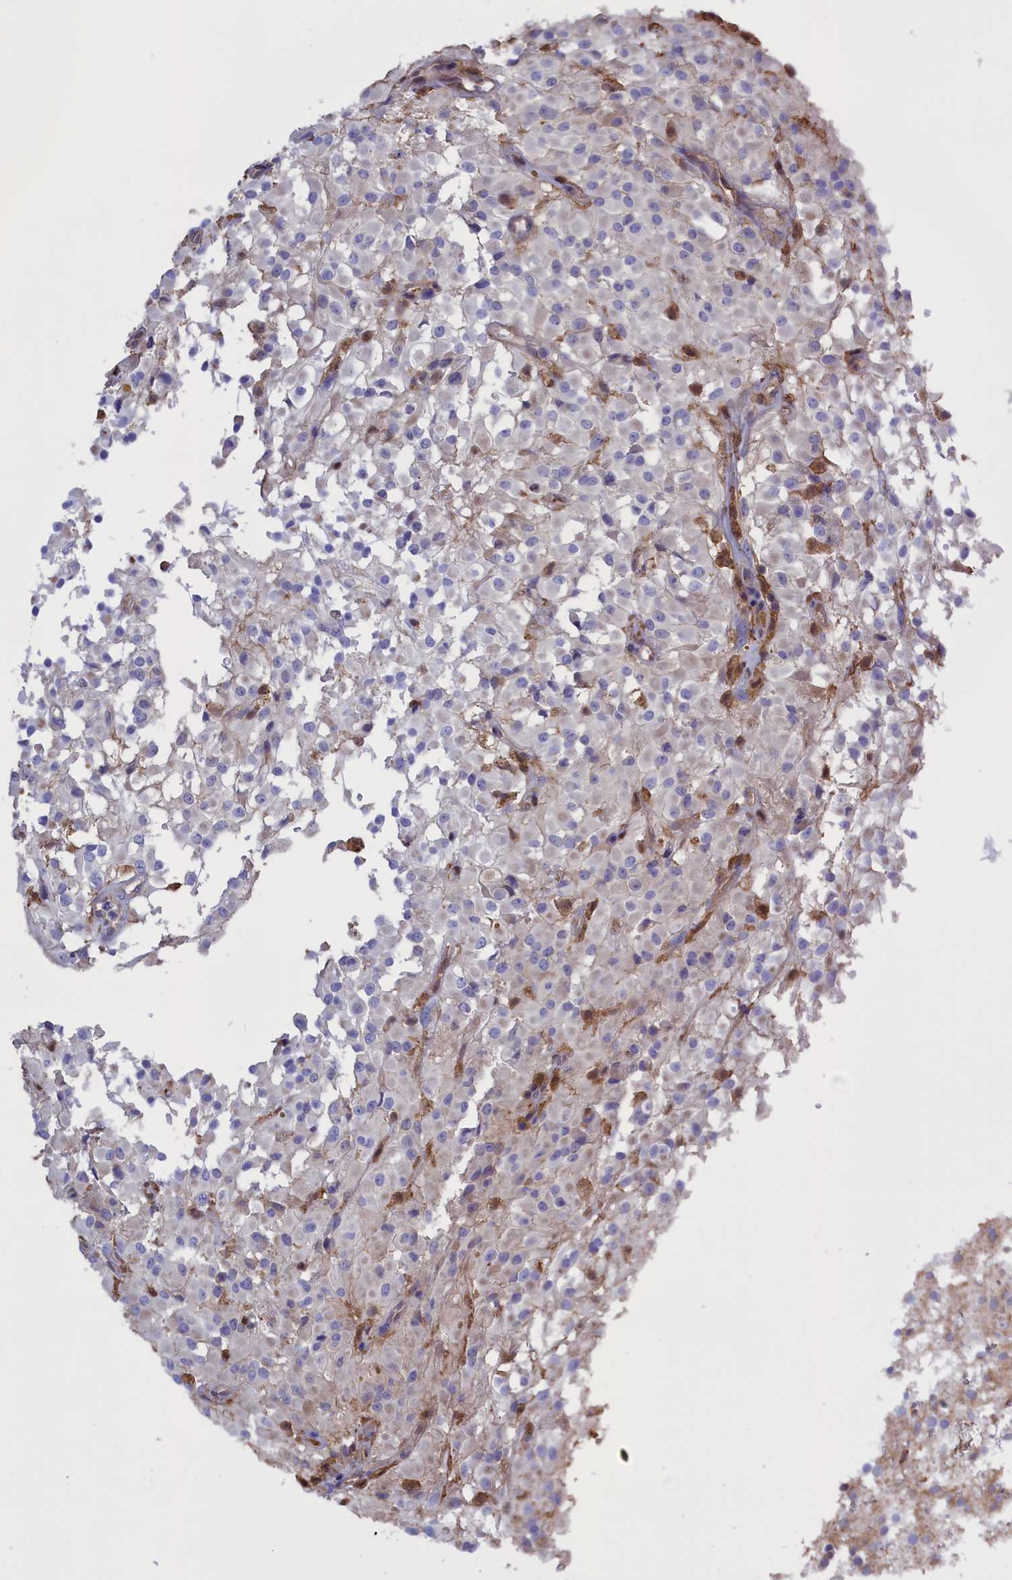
{"staining": {"intensity": "negative", "quantity": "none", "location": "none"}, "tissue": "glioma", "cell_type": "Tumor cells", "image_type": "cancer", "snomed": [{"axis": "morphology", "description": "Glioma, malignant, High grade"}, {"axis": "topography", "description": "Brain"}], "caption": "Immunohistochemical staining of human high-grade glioma (malignant) demonstrates no significant expression in tumor cells.", "gene": "ARHGAP18", "patient": {"sex": "female", "age": 59}}